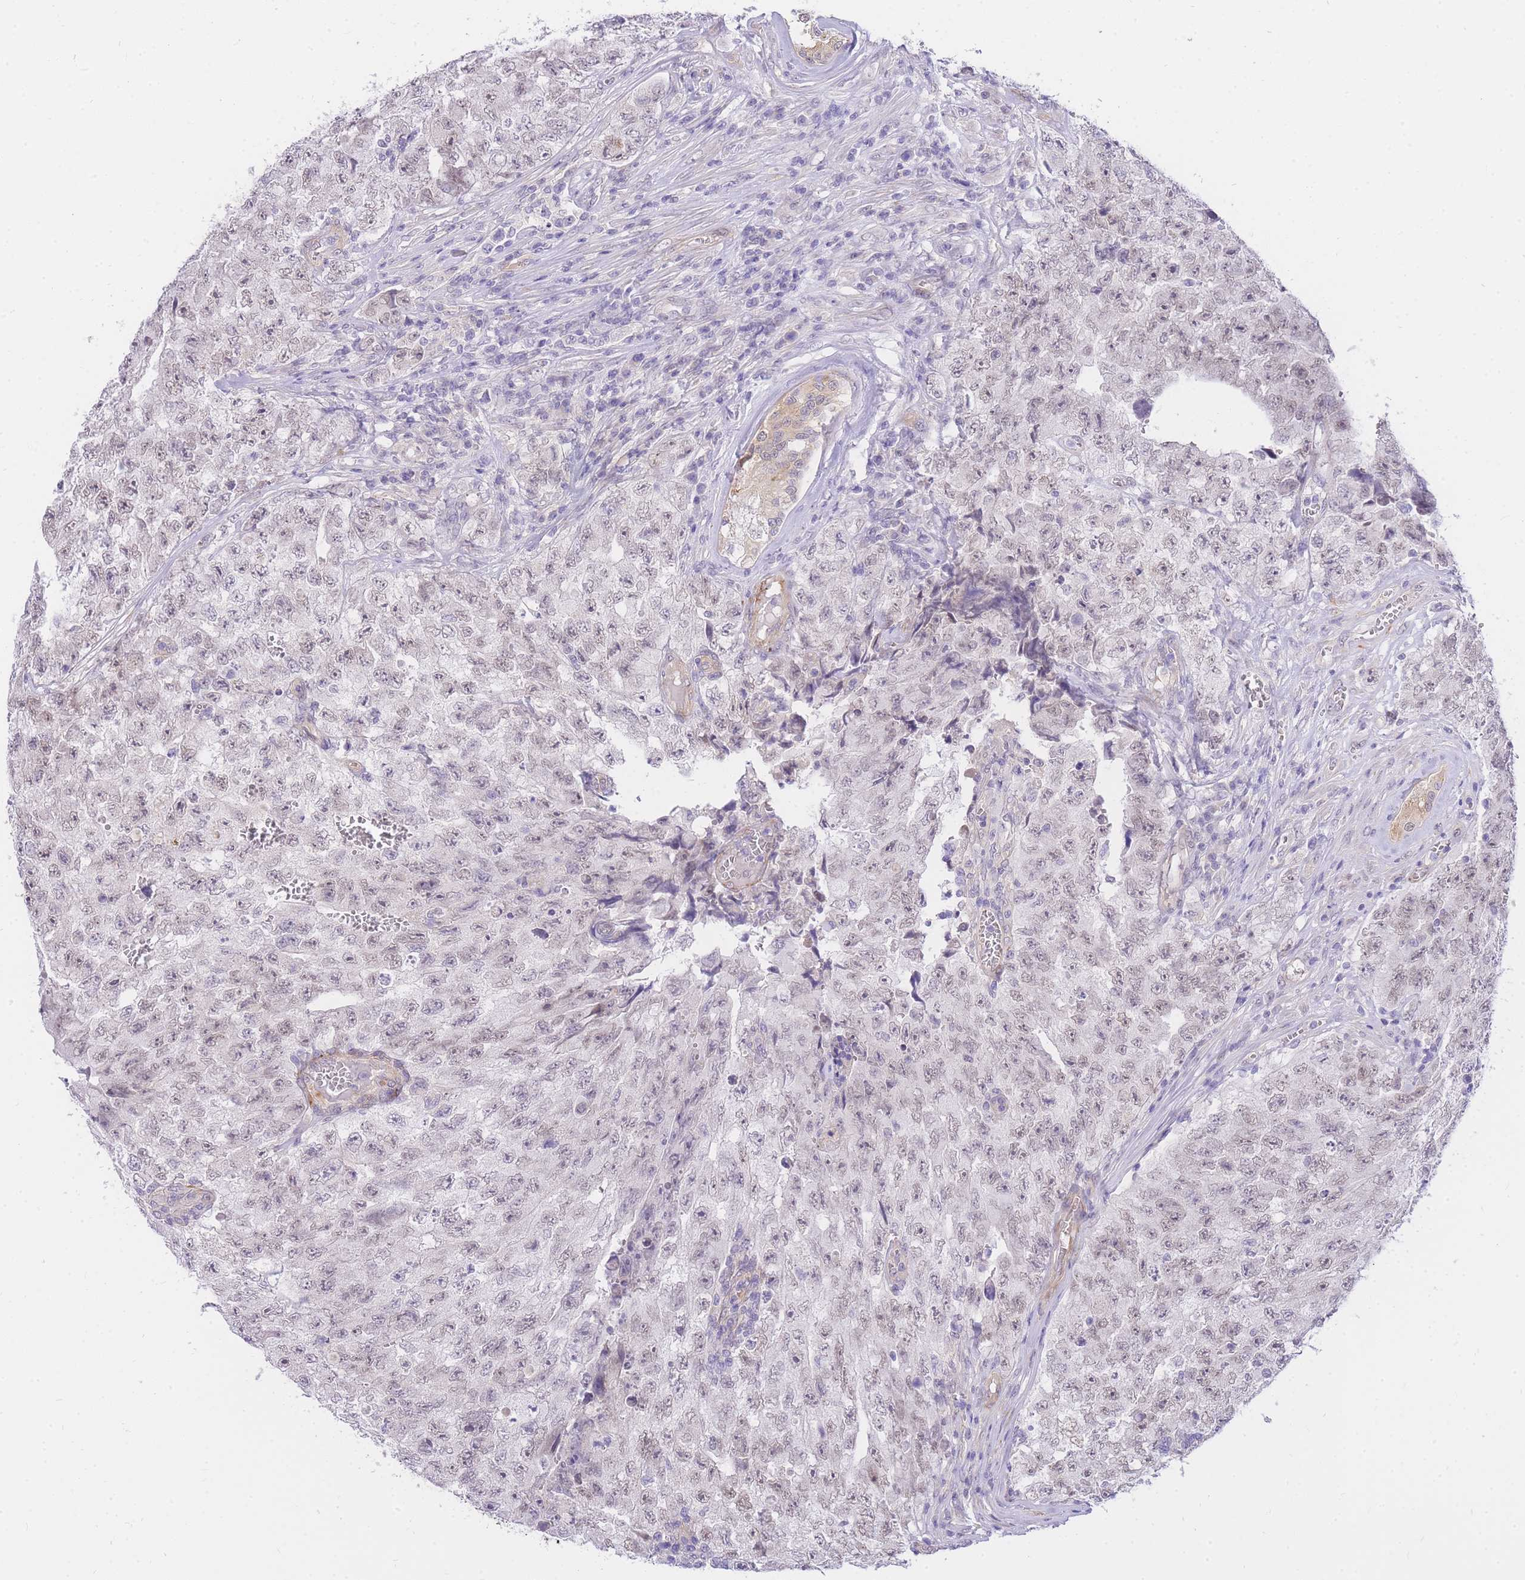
{"staining": {"intensity": "weak", "quantity": "25%-75%", "location": "nuclear"}, "tissue": "testis cancer", "cell_type": "Tumor cells", "image_type": "cancer", "snomed": [{"axis": "morphology", "description": "Carcinoma, Embryonal, NOS"}, {"axis": "topography", "description": "Testis"}], "caption": "Embryonal carcinoma (testis) stained with a brown dye demonstrates weak nuclear positive expression in about 25%-75% of tumor cells.", "gene": "S100PBP", "patient": {"sex": "male", "age": 17}}